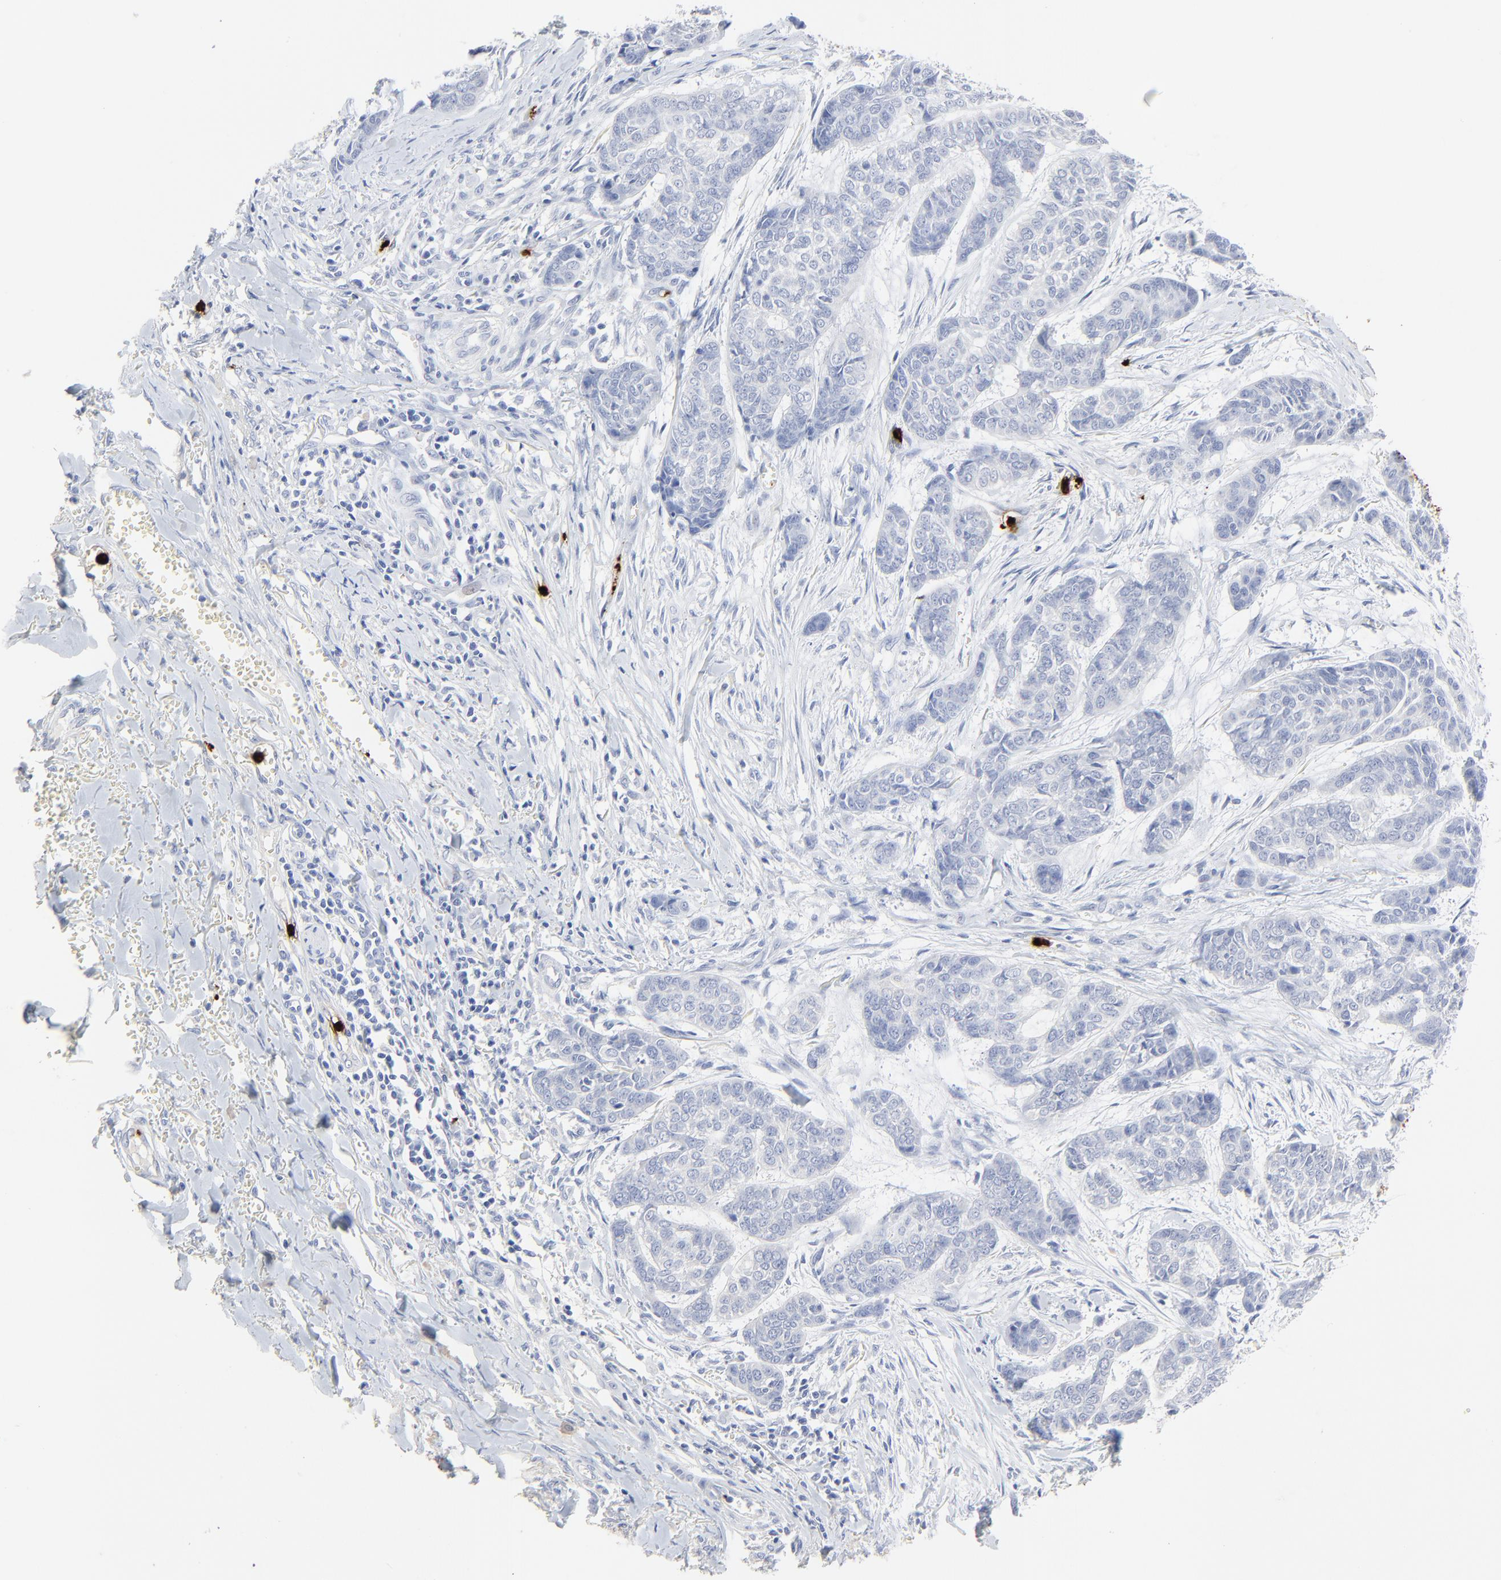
{"staining": {"intensity": "negative", "quantity": "none", "location": "none"}, "tissue": "skin cancer", "cell_type": "Tumor cells", "image_type": "cancer", "snomed": [{"axis": "morphology", "description": "Basal cell carcinoma"}, {"axis": "topography", "description": "Skin"}], "caption": "IHC of skin cancer demonstrates no positivity in tumor cells.", "gene": "LCN2", "patient": {"sex": "female", "age": 64}}